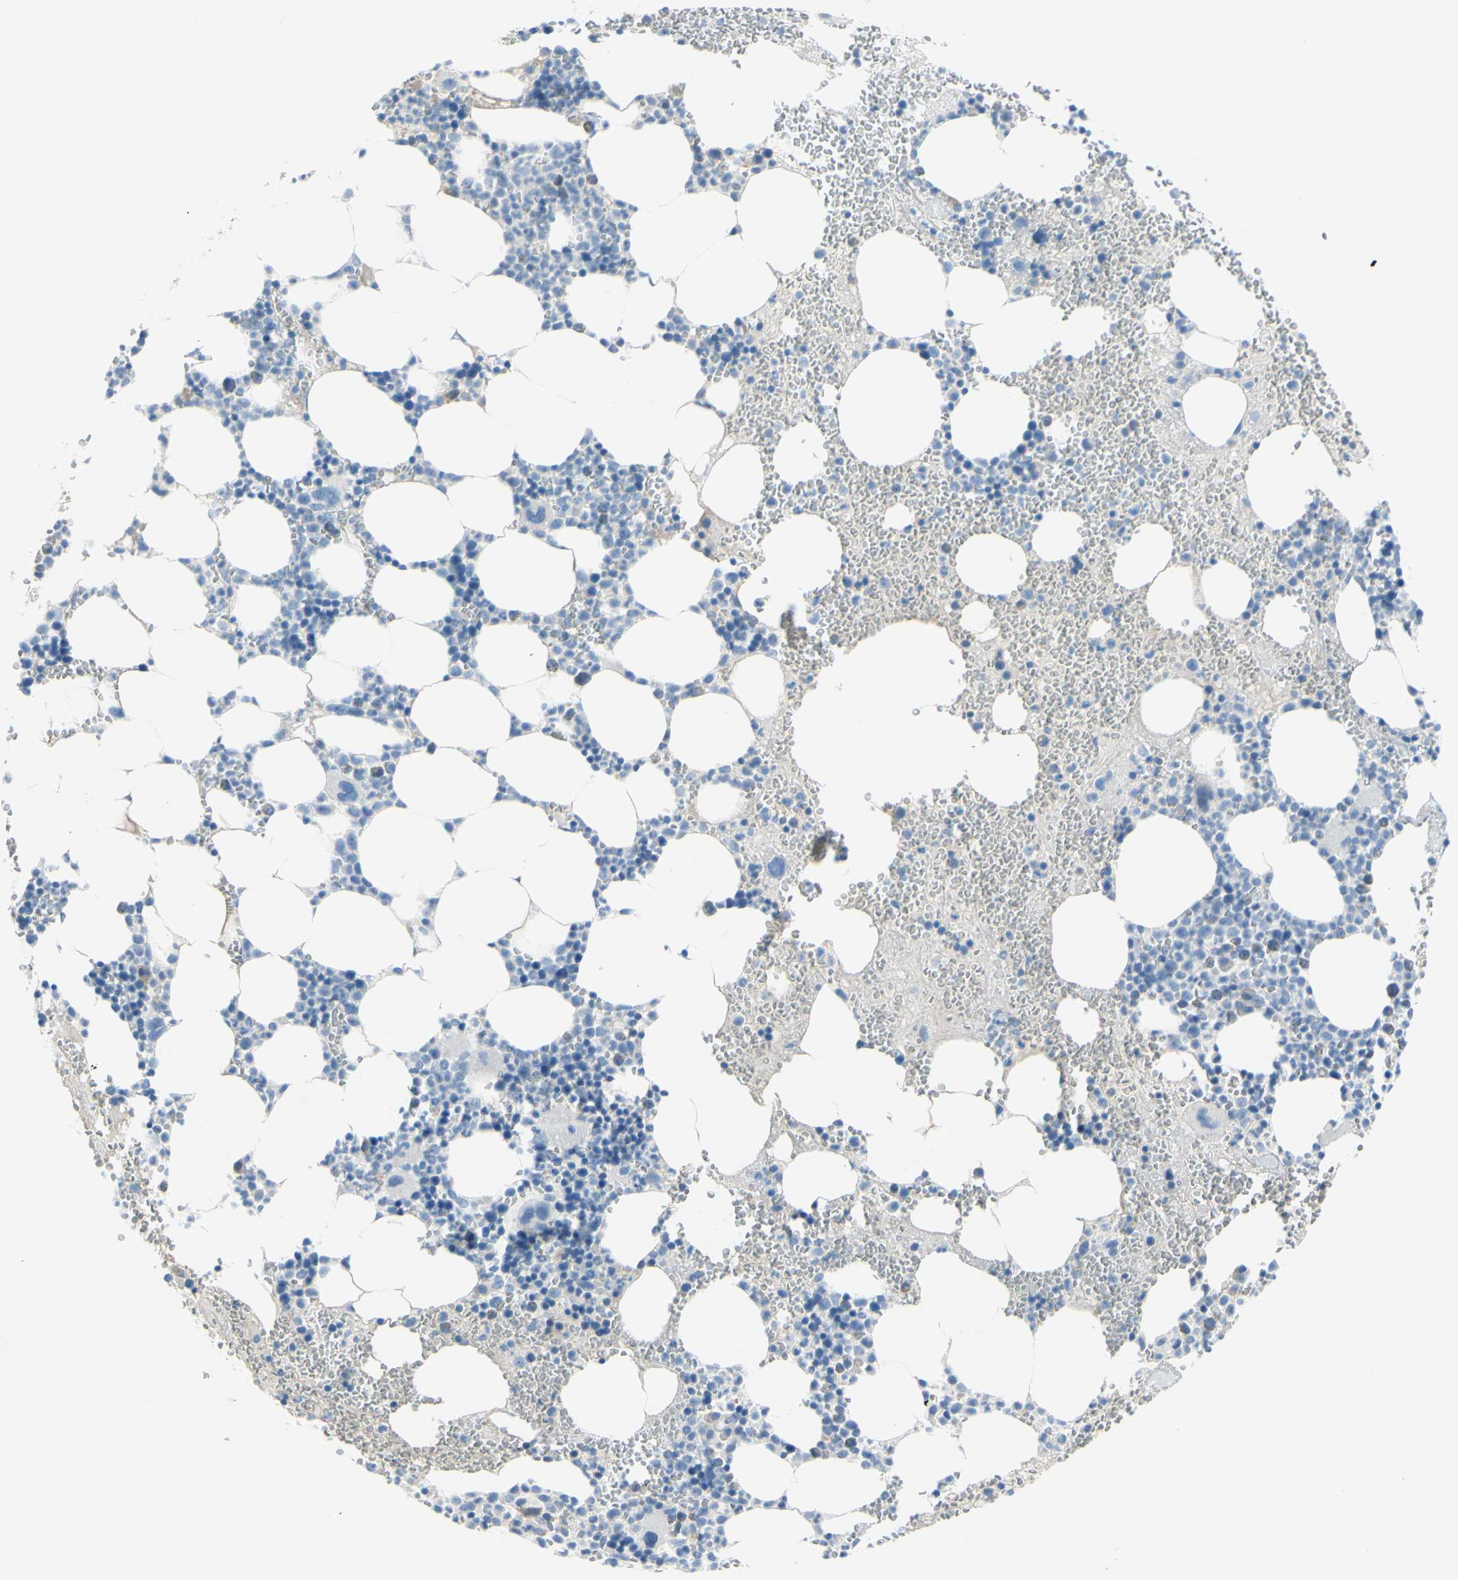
{"staining": {"intensity": "moderate", "quantity": "<25%", "location": "cytoplasmic/membranous"}, "tissue": "bone marrow", "cell_type": "Hematopoietic cells", "image_type": "normal", "snomed": [{"axis": "morphology", "description": "Normal tissue, NOS"}, {"axis": "morphology", "description": "Inflammation, NOS"}, {"axis": "topography", "description": "Bone marrow"}], "caption": "A low amount of moderate cytoplasmic/membranous staining is appreciated in about <25% of hematopoietic cells in benign bone marrow. (DAB = brown stain, brightfield microscopy at high magnification).", "gene": "TFPI2", "patient": {"sex": "female", "age": 76}}